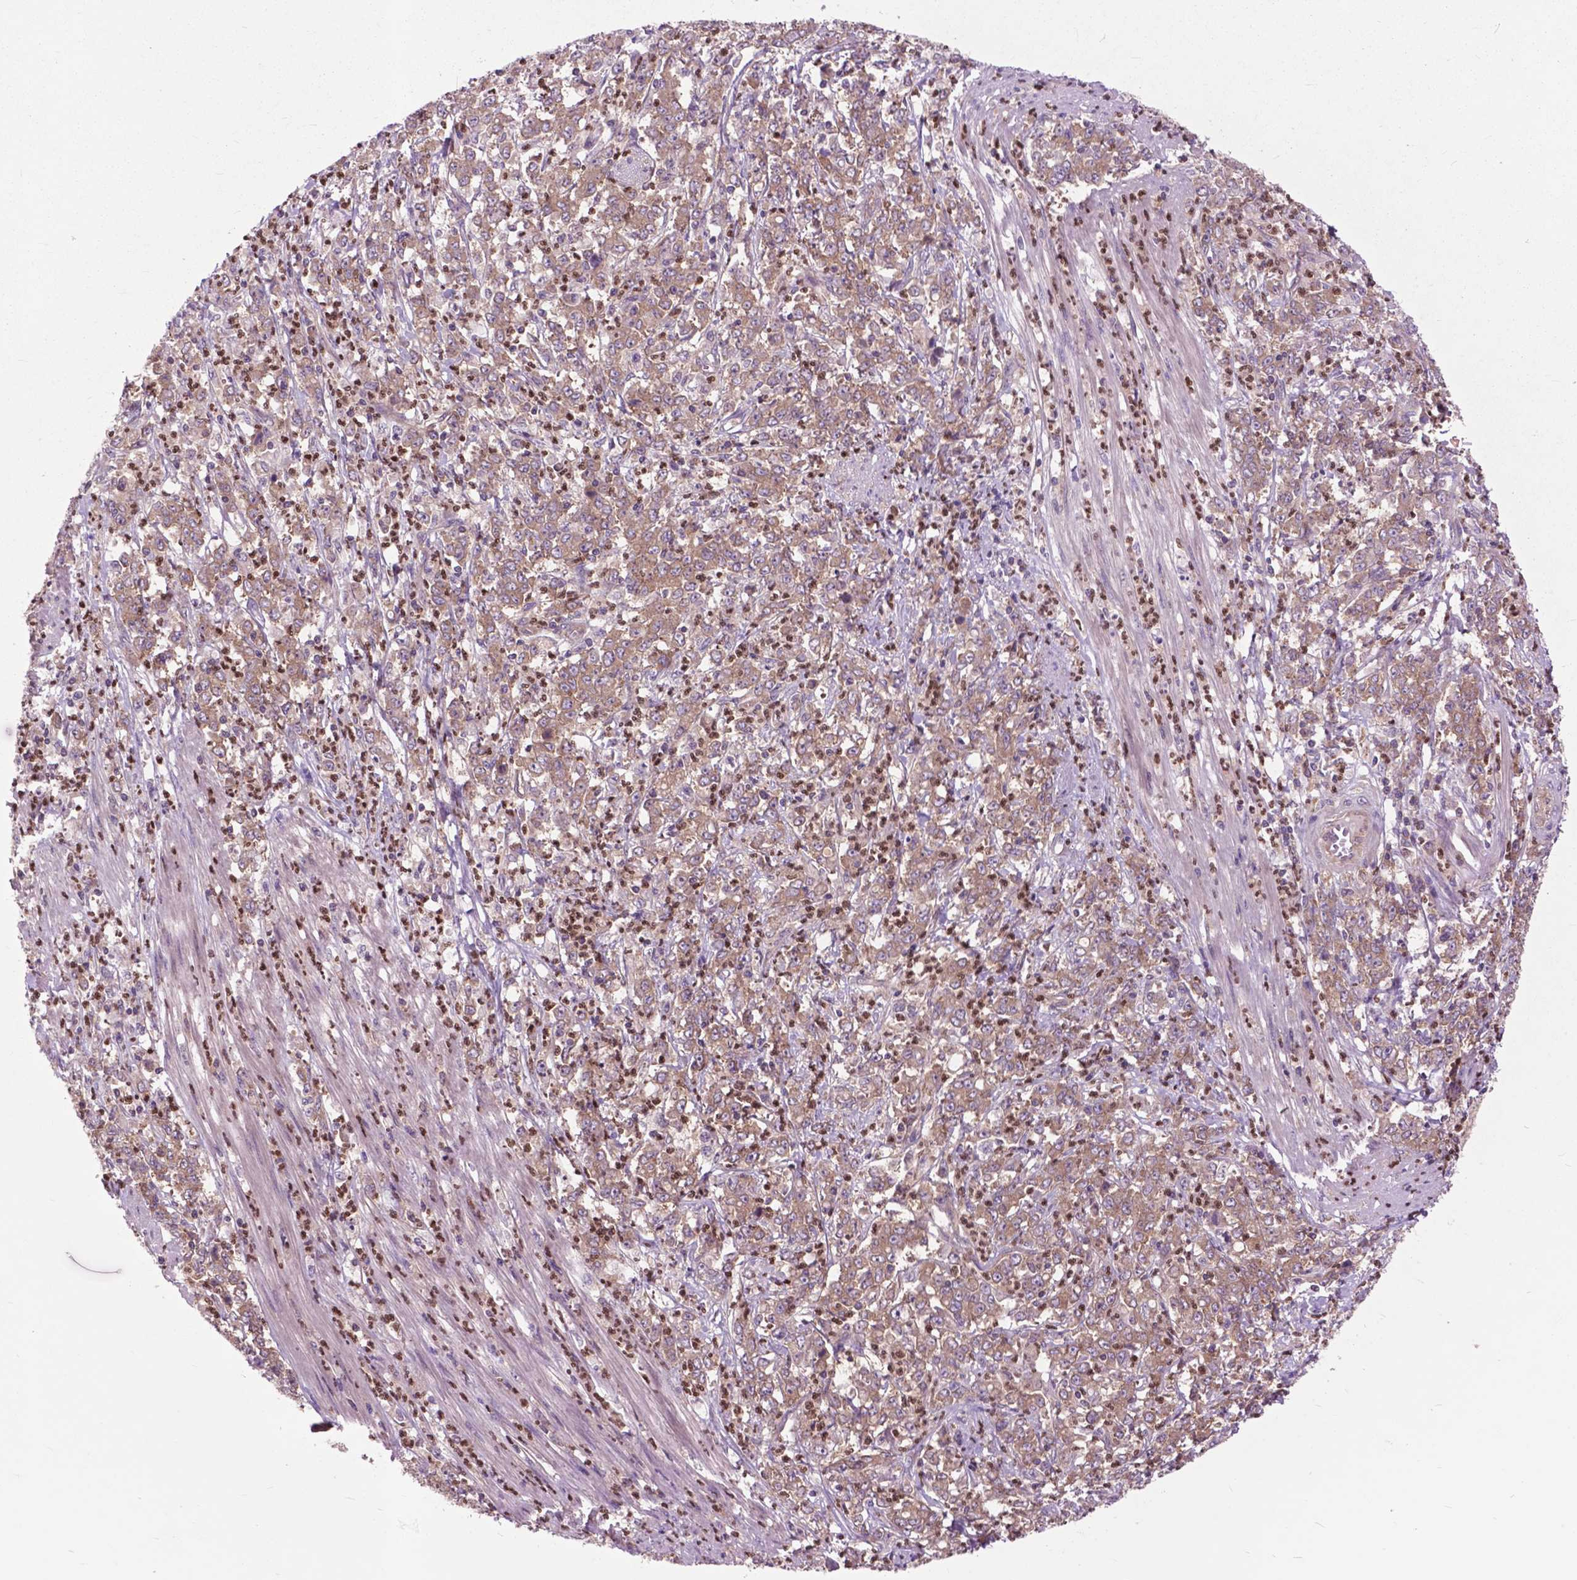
{"staining": {"intensity": "weak", "quantity": ">75%", "location": "cytoplasmic/membranous"}, "tissue": "stomach cancer", "cell_type": "Tumor cells", "image_type": "cancer", "snomed": [{"axis": "morphology", "description": "Adenocarcinoma, NOS"}, {"axis": "topography", "description": "Stomach, lower"}], "caption": "An IHC micrograph of neoplastic tissue is shown. Protein staining in brown labels weak cytoplasmic/membranous positivity in stomach cancer within tumor cells.", "gene": "ARAF", "patient": {"sex": "female", "age": 71}}